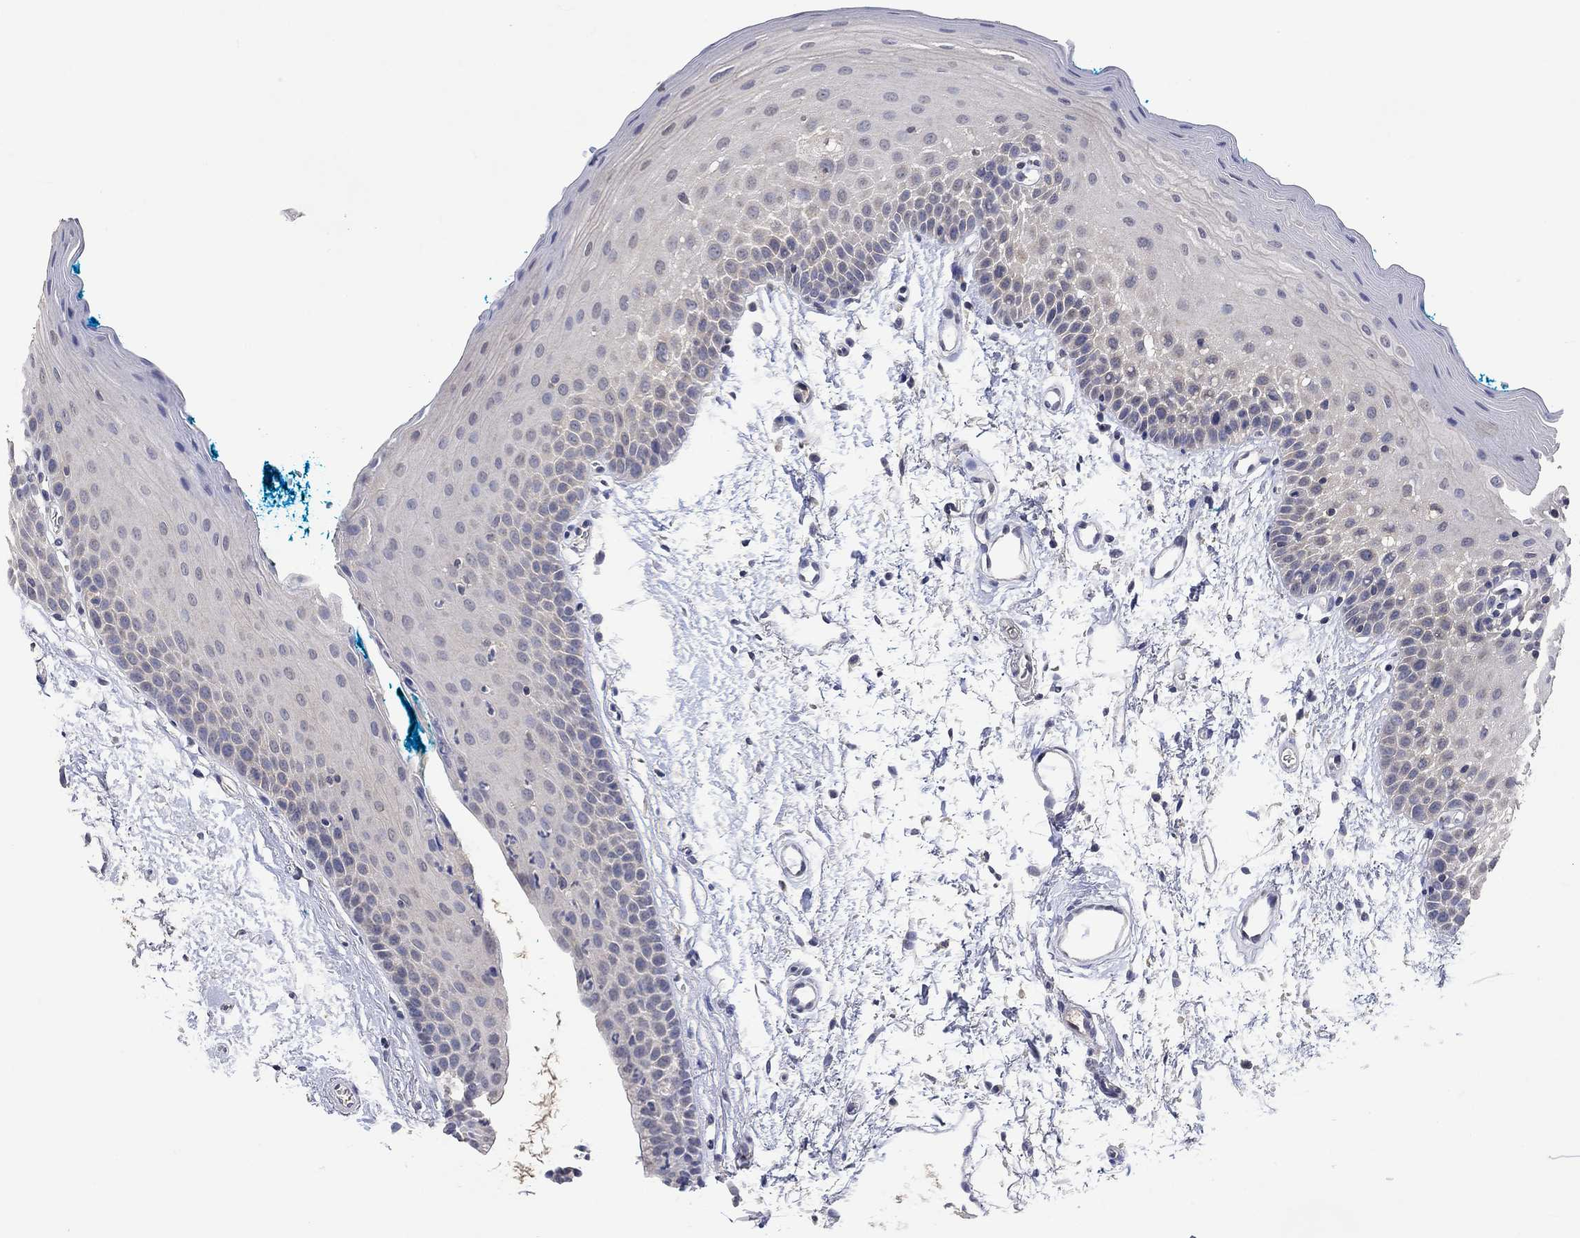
{"staining": {"intensity": "negative", "quantity": "none", "location": "none"}, "tissue": "oral mucosa", "cell_type": "Squamous epithelial cells", "image_type": "normal", "snomed": [{"axis": "morphology", "description": "Normal tissue, NOS"}, {"axis": "morphology", "description": "Squamous cell carcinoma, NOS"}, {"axis": "topography", "description": "Oral tissue"}, {"axis": "topography", "description": "Head-Neck"}], "caption": "The photomicrograph exhibits no staining of squamous epithelial cells in normal oral mucosa. The staining was performed using DAB to visualize the protein expression in brown, while the nuclei were stained in blue with hematoxylin (Magnification: 20x).", "gene": "PTPN20", "patient": {"sex": "female", "age": 75}}